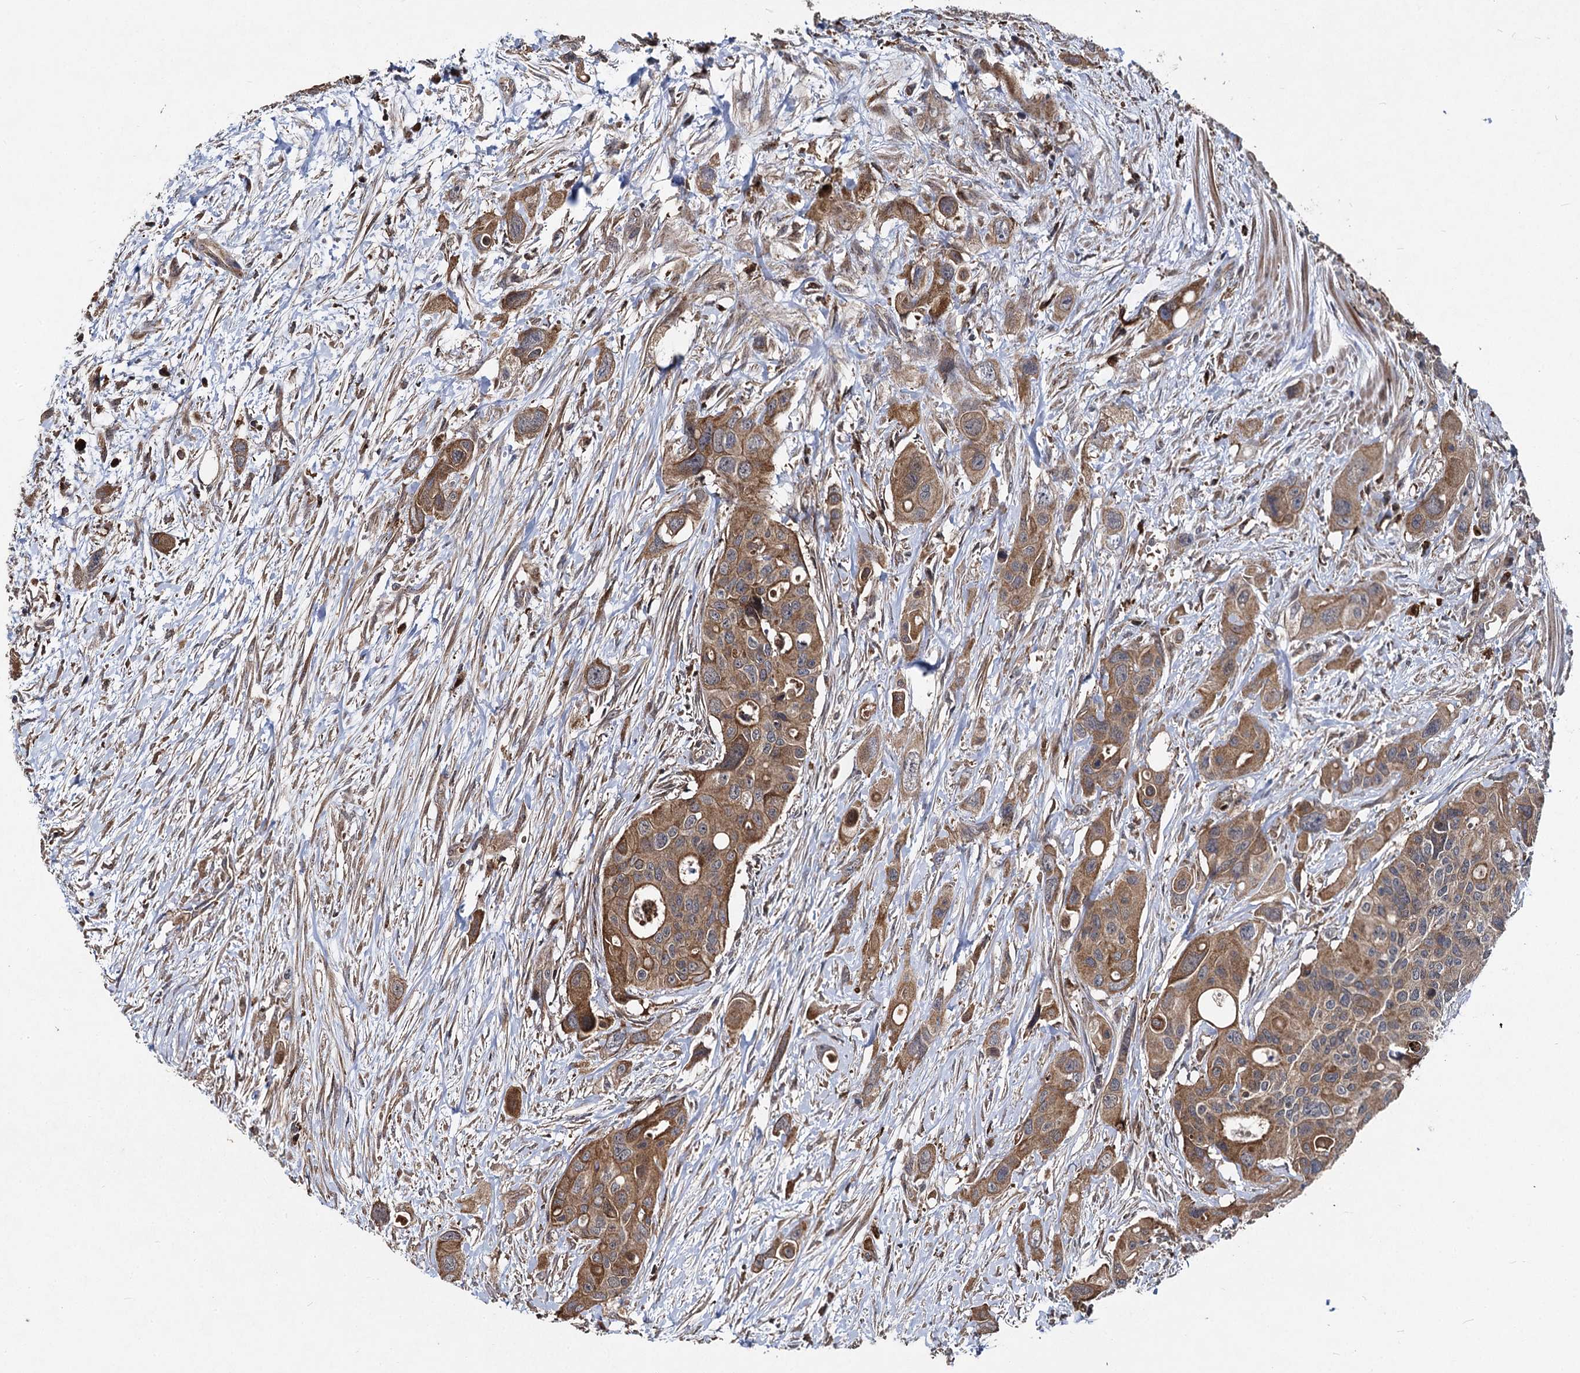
{"staining": {"intensity": "moderate", "quantity": ">75%", "location": "cytoplasmic/membranous"}, "tissue": "colorectal cancer", "cell_type": "Tumor cells", "image_type": "cancer", "snomed": [{"axis": "morphology", "description": "Adenocarcinoma, NOS"}, {"axis": "topography", "description": "Colon"}], "caption": "The histopathology image demonstrates immunohistochemical staining of colorectal adenocarcinoma. There is moderate cytoplasmic/membranous staining is seen in about >75% of tumor cells.", "gene": "BCL2L2", "patient": {"sex": "male", "age": 77}}